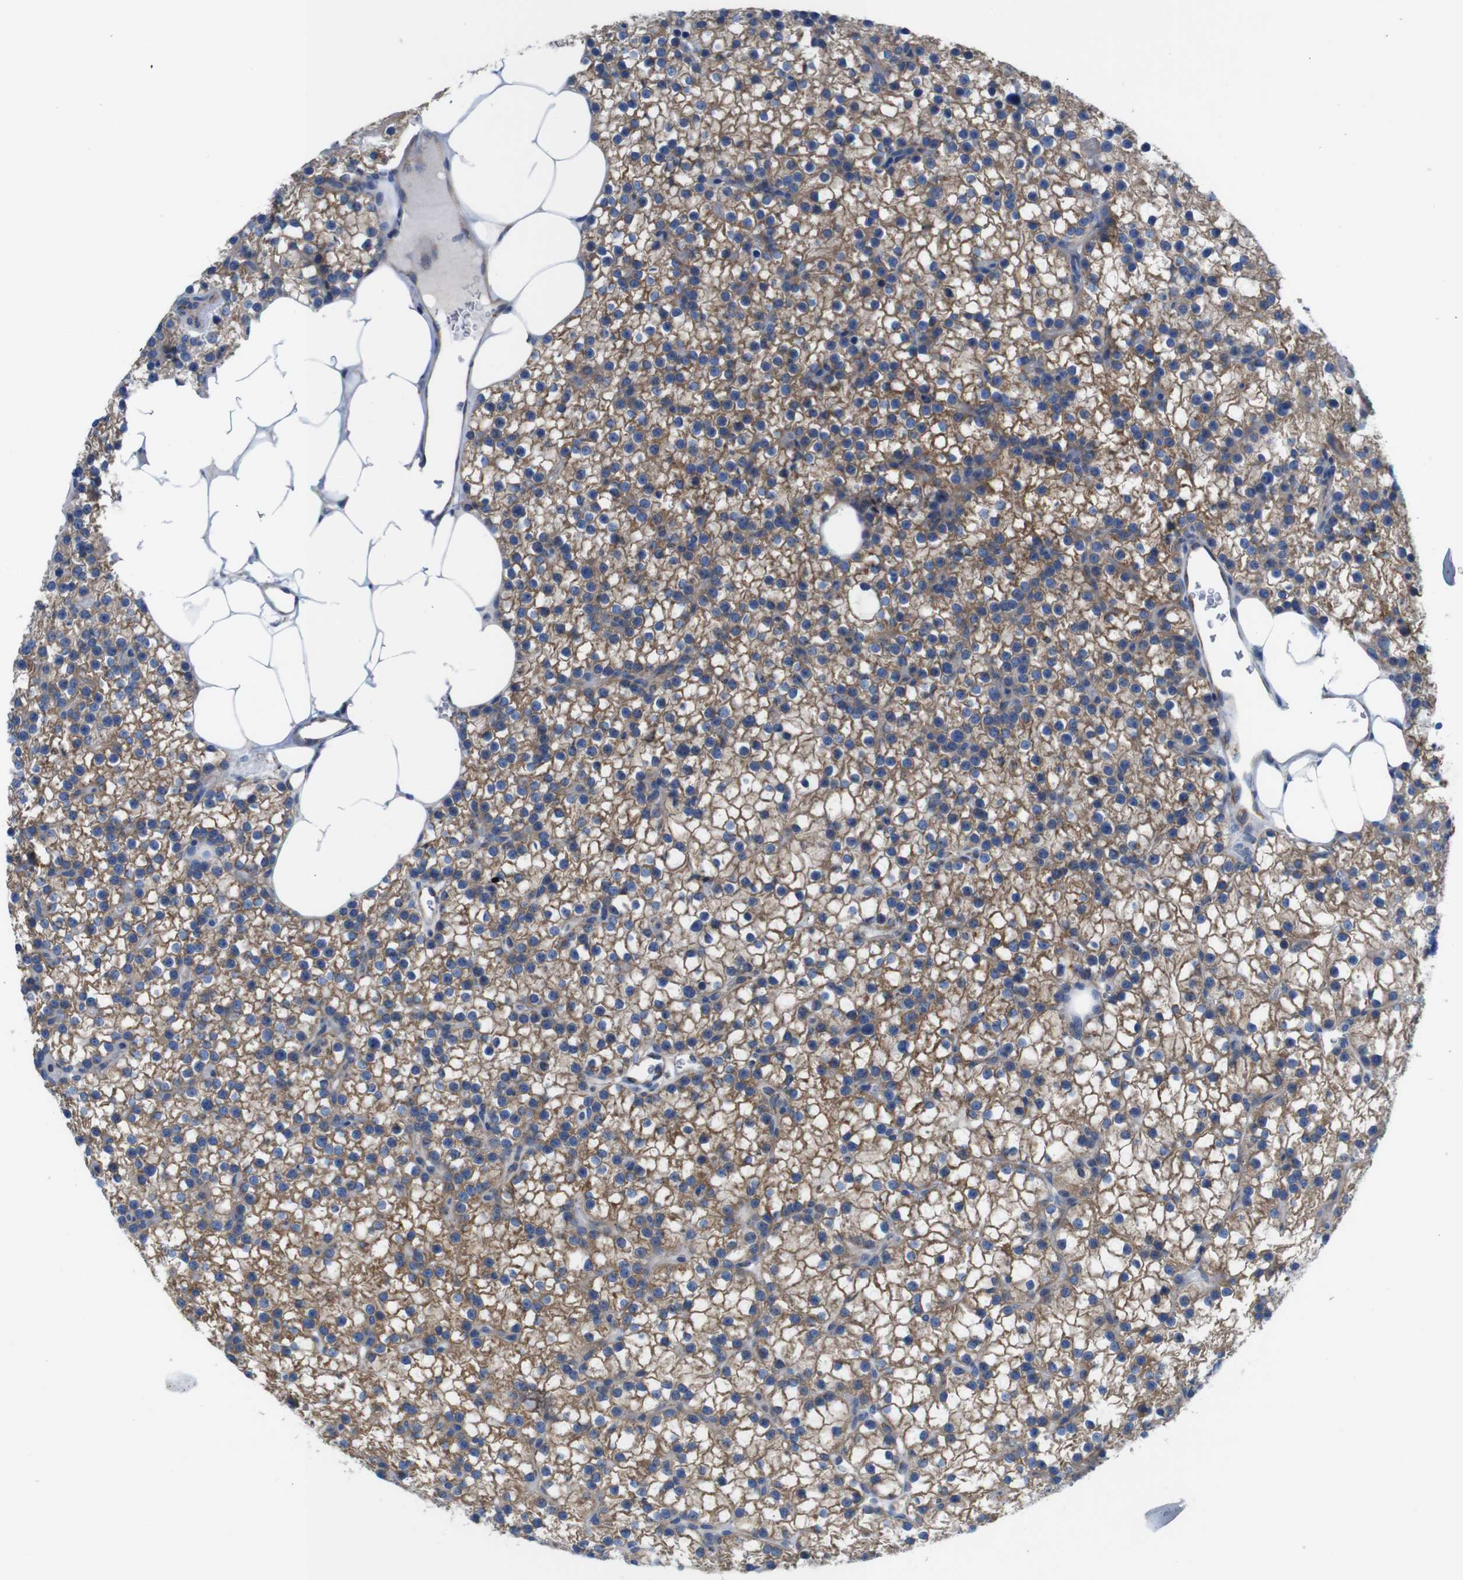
{"staining": {"intensity": "strong", "quantity": "25%-75%", "location": "cytoplasmic/membranous"}, "tissue": "parathyroid gland", "cell_type": "Glandular cells", "image_type": "normal", "snomed": [{"axis": "morphology", "description": "Normal tissue, NOS"}, {"axis": "morphology", "description": "Adenoma, NOS"}, {"axis": "topography", "description": "Parathyroid gland"}], "caption": "The immunohistochemical stain labels strong cytoplasmic/membranous expression in glandular cells of unremarkable parathyroid gland.", "gene": "PDCD1LG2", "patient": {"sex": "female", "age": 70}}